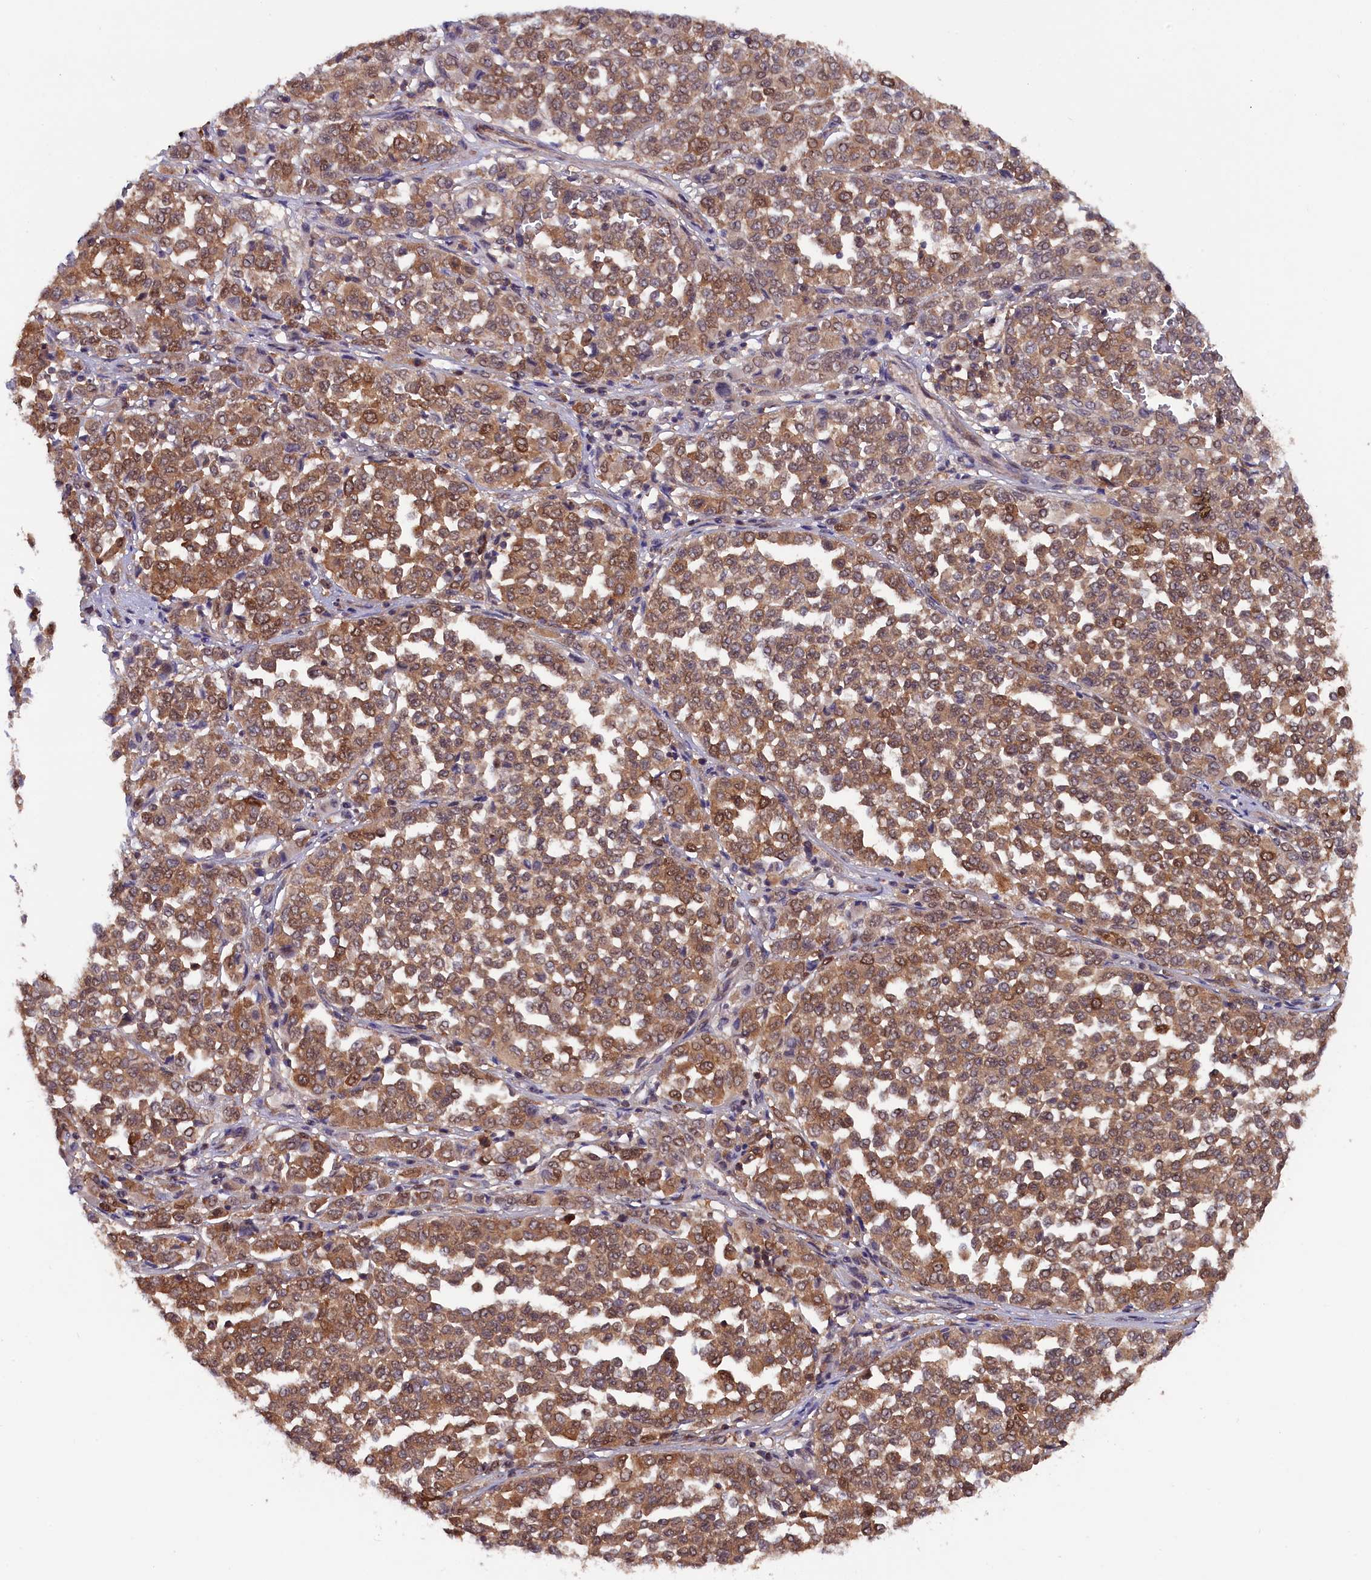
{"staining": {"intensity": "moderate", "quantity": ">75%", "location": "cytoplasmic/membranous,nuclear"}, "tissue": "melanoma", "cell_type": "Tumor cells", "image_type": "cancer", "snomed": [{"axis": "morphology", "description": "Malignant melanoma, Metastatic site"}, {"axis": "topography", "description": "Pancreas"}], "caption": "Malignant melanoma (metastatic site) stained with a protein marker demonstrates moderate staining in tumor cells.", "gene": "JPT2", "patient": {"sex": "female", "age": 30}}